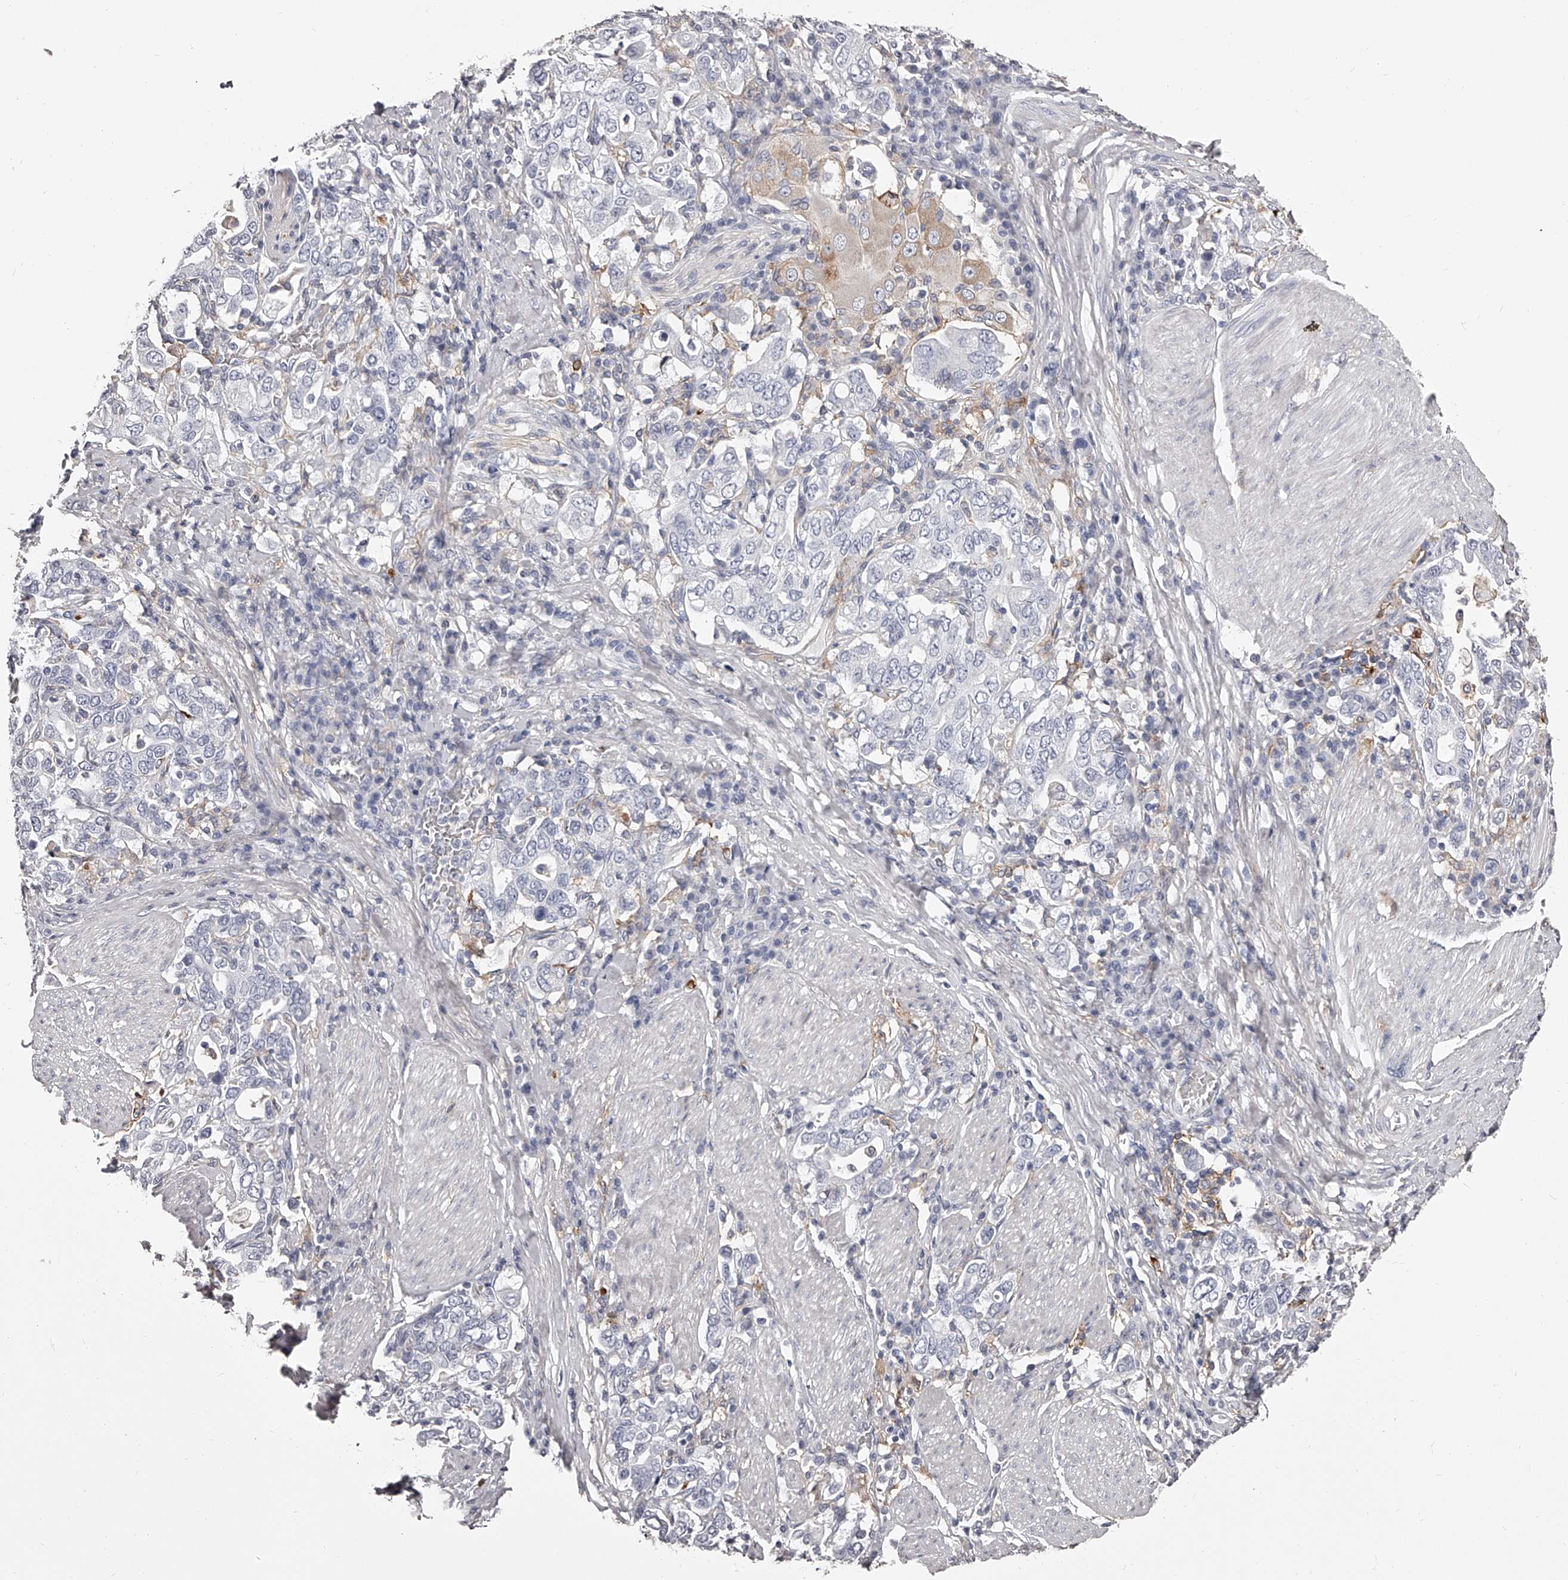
{"staining": {"intensity": "negative", "quantity": "none", "location": "none"}, "tissue": "stomach cancer", "cell_type": "Tumor cells", "image_type": "cancer", "snomed": [{"axis": "morphology", "description": "Adenocarcinoma, NOS"}, {"axis": "topography", "description": "Stomach, upper"}], "caption": "IHC histopathology image of neoplastic tissue: adenocarcinoma (stomach) stained with DAB displays no significant protein expression in tumor cells. Brightfield microscopy of immunohistochemistry (IHC) stained with DAB (brown) and hematoxylin (blue), captured at high magnification.", "gene": "PACSIN1", "patient": {"sex": "male", "age": 62}}